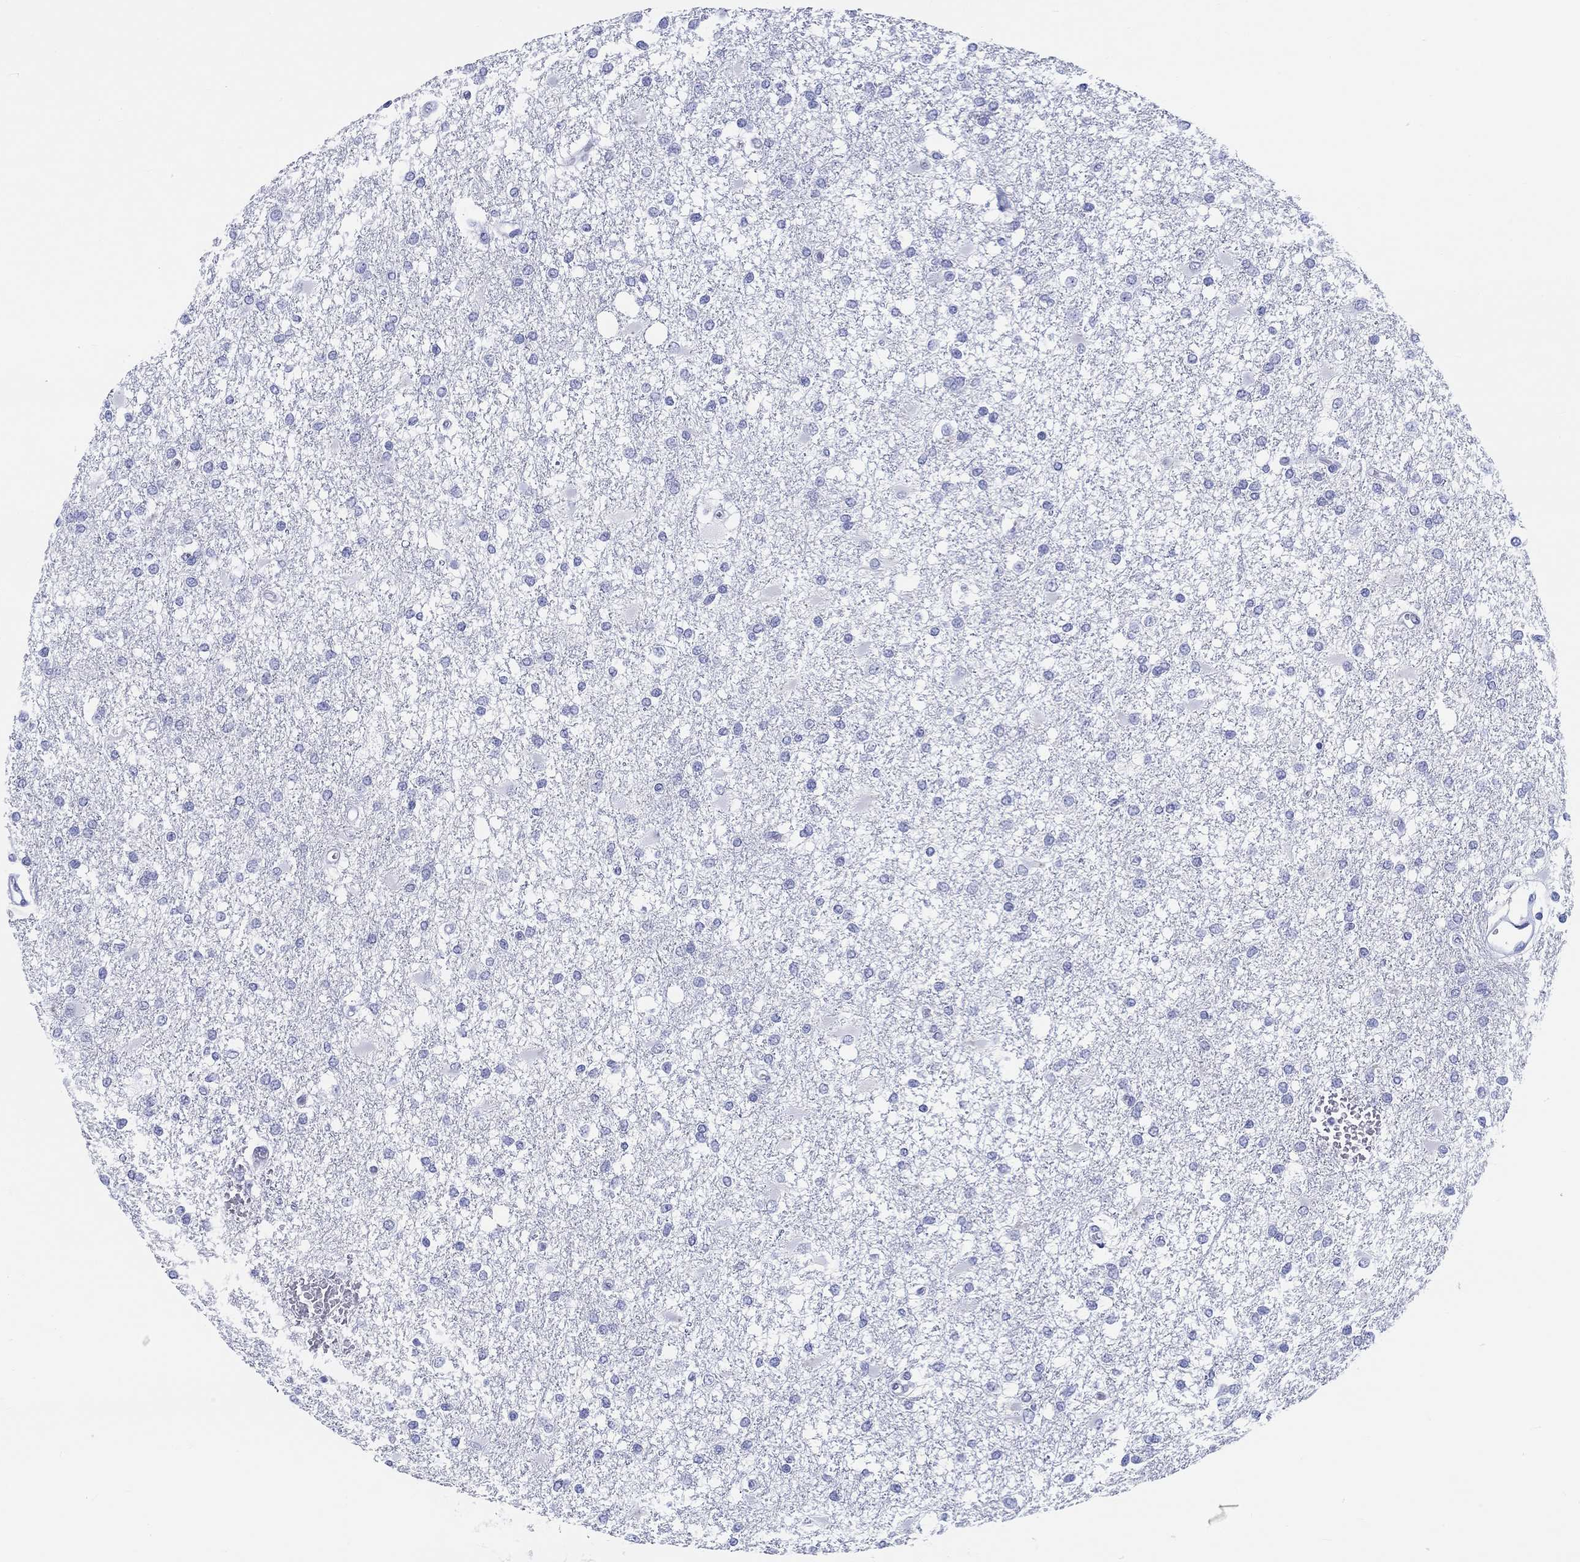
{"staining": {"intensity": "negative", "quantity": "none", "location": "none"}, "tissue": "glioma", "cell_type": "Tumor cells", "image_type": "cancer", "snomed": [{"axis": "morphology", "description": "Glioma, malignant, High grade"}, {"axis": "topography", "description": "Cerebral cortex"}], "caption": "Immunohistochemistry histopathology image of malignant high-grade glioma stained for a protein (brown), which reveals no staining in tumor cells.", "gene": "H1-1", "patient": {"sex": "male", "age": 79}}